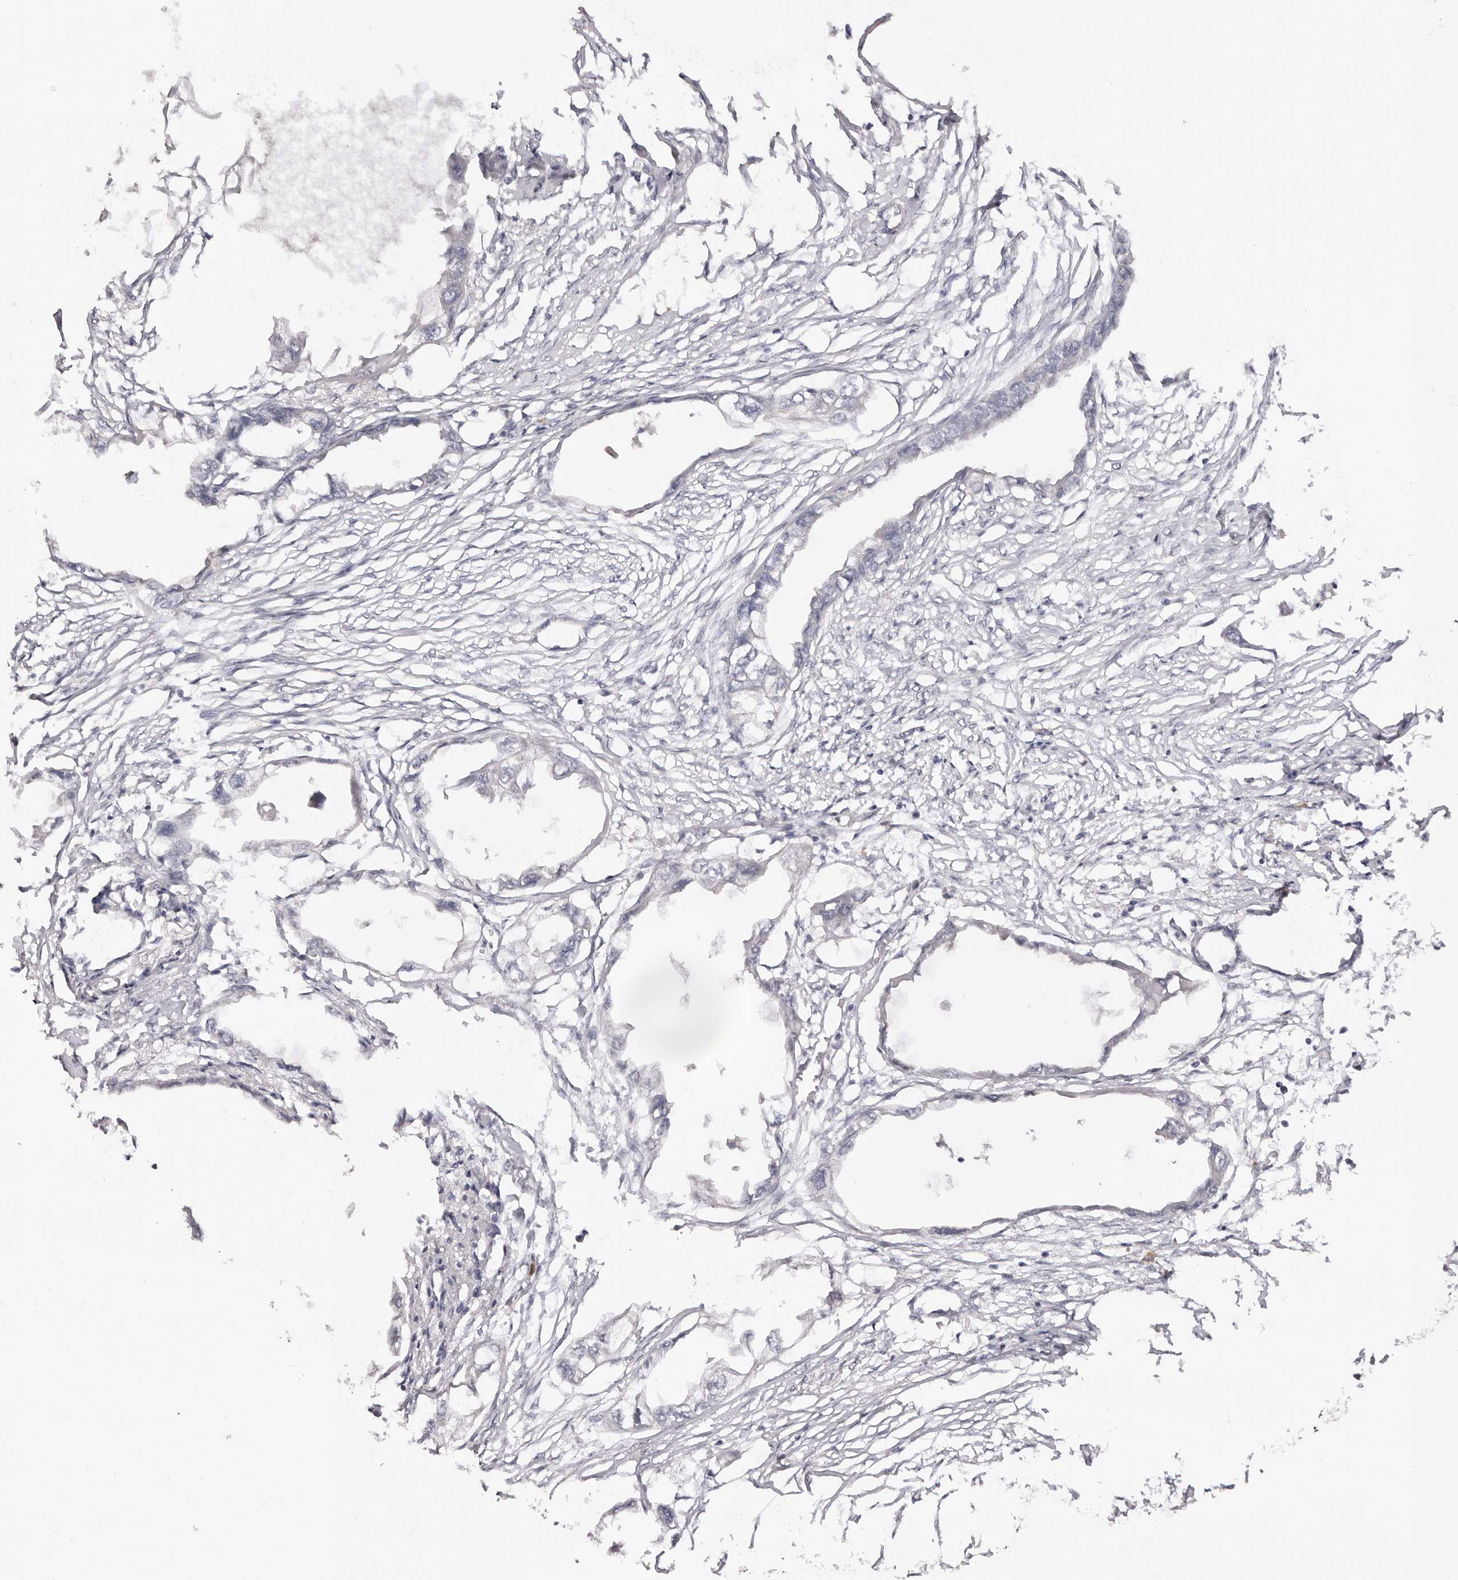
{"staining": {"intensity": "negative", "quantity": "none", "location": "none"}, "tissue": "endometrial cancer", "cell_type": "Tumor cells", "image_type": "cancer", "snomed": [{"axis": "morphology", "description": "Adenocarcinoma, NOS"}, {"axis": "morphology", "description": "Adenocarcinoma, metastatic, NOS"}, {"axis": "topography", "description": "Adipose tissue"}, {"axis": "topography", "description": "Endometrium"}], "caption": "High power microscopy histopathology image of an IHC micrograph of endometrial adenocarcinoma, revealing no significant positivity in tumor cells. (Brightfield microscopy of DAB immunohistochemistry (IHC) at high magnification).", "gene": "CCDC190", "patient": {"sex": "female", "age": 67}}